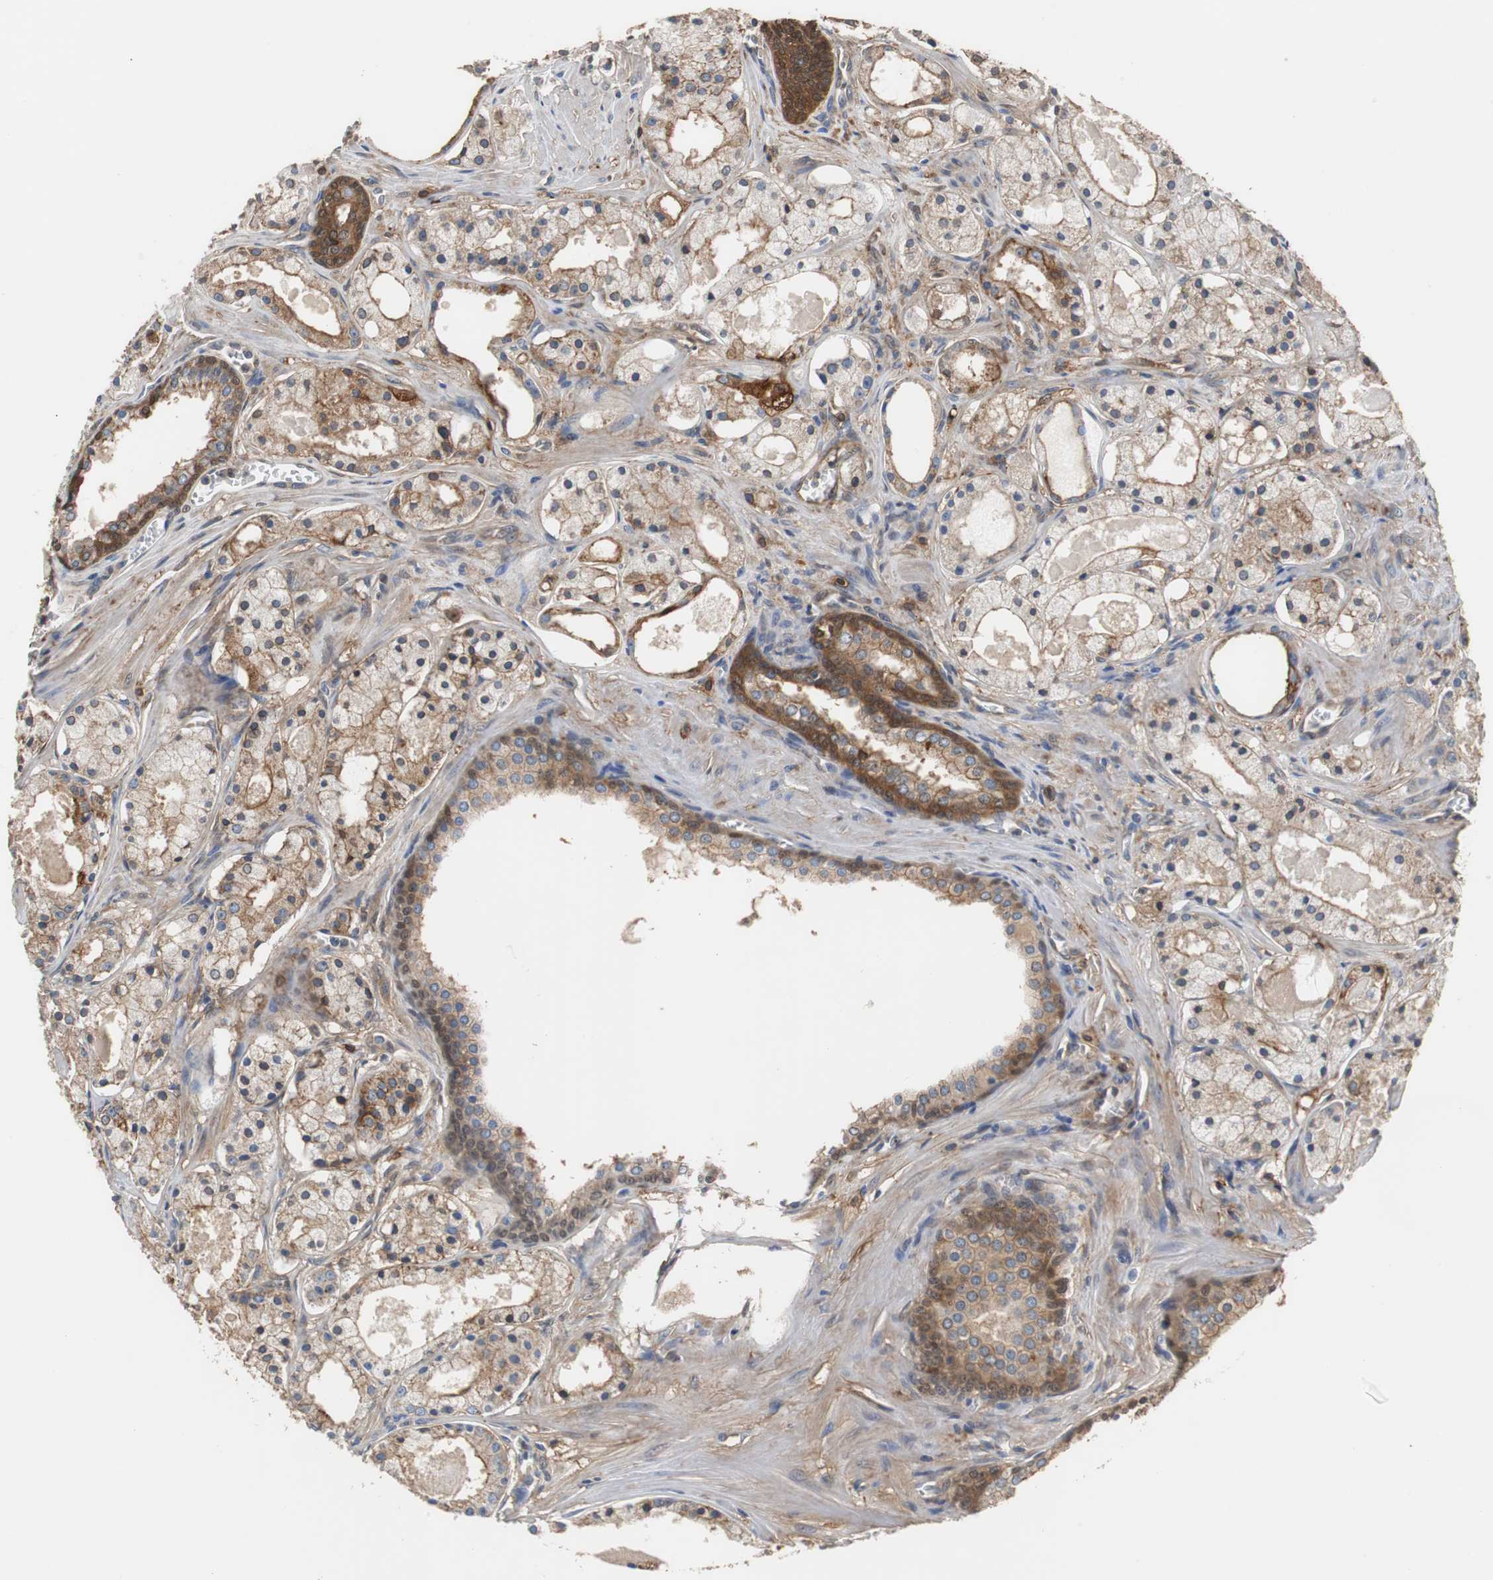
{"staining": {"intensity": "weak", "quantity": "25%-75%", "location": "cytoplasmic/membranous"}, "tissue": "prostate cancer", "cell_type": "Tumor cells", "image_type": "cancer", "snomed": [{"axis": "morphology", "description": "Adenocarcinoma, Low grade"}, {"axis": "topography", "description": "Prostate"}], "caption": "This histopathology image exhibits IHC staining of human adenocarcinoma (low-grade) (prostate), with low weak cytoplasmic/membranous expression in about 25%-75% of tumor cells.", "gene": "ANXA4", "patient": {"sex": "male", "age": 57}}